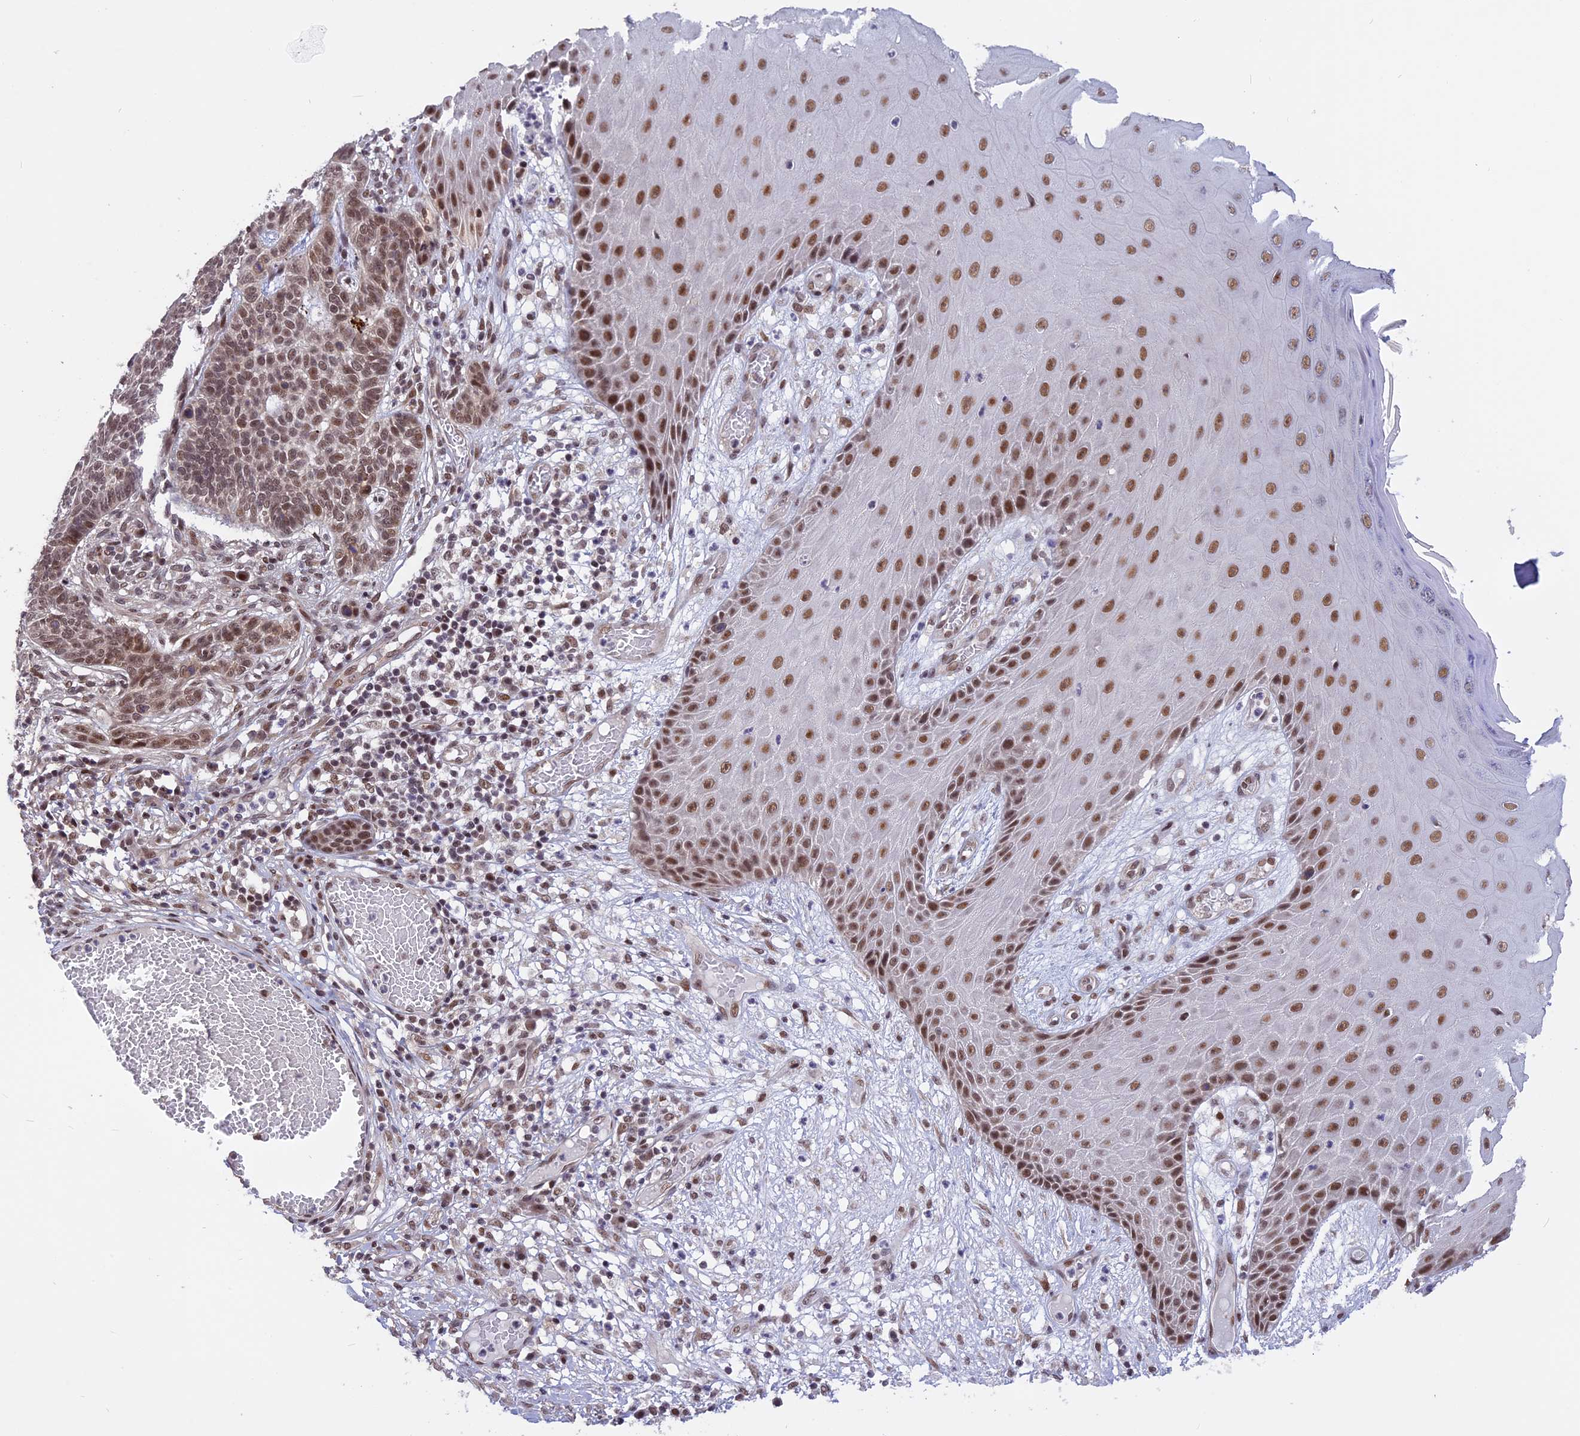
{"staining": {"intensity": "moderate", "quantity": ">75%", "location": "nuclear"}, "tissue": "skin cancer", "cell_type": "Tumor cells", "image_type": "cancer", "snomed": [{"axis": "morphology", "description": "Normal tissue, NOS"}, {"axis": "morphology", "description": "Basal cell carcinoma"}, {"axis": "topography", "description": "Skin"}], "caption": "This is an image of immunohistochemistry (IHC) staining of skin basal cell carcinoma, which shows moderate expression in the nuclear of tumor cells.", "gene": "POLR2C", "patient": {"sex": "male", "age": 64}}